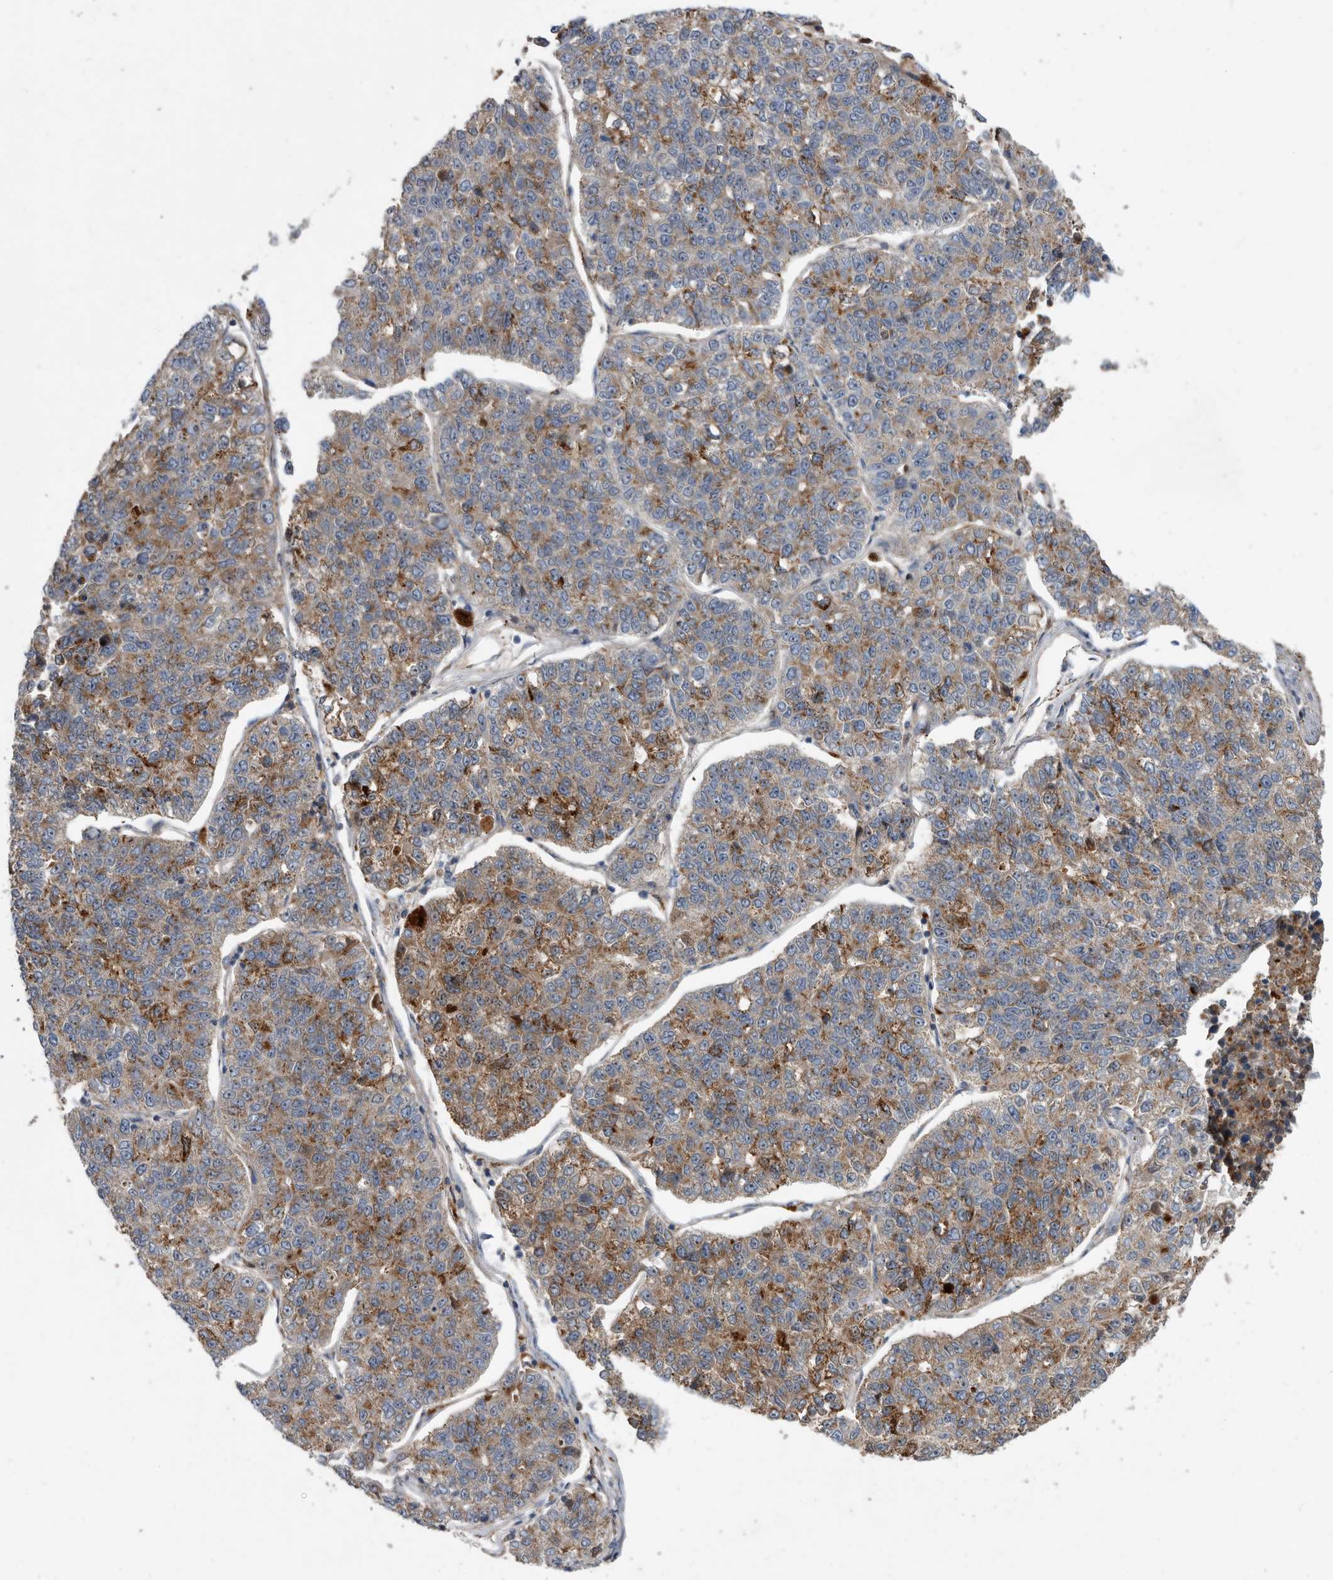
{"staining": {"intensity": "moderate", "quantity": "25%-75%", "location": "cytoplasmic/membranous"}, "tissue": "lung cancer", "cell_type": "Tumor cells", "image_type": "cancer", "snomed": [{"axis": "morphology", "description": "Adenocarcinoma, NOS"}, {"axis": "topography", "description": "Lung"}], "caption": "About 25%-75% of tumor cells in human lung cancer (adenocarcinoma) exhibit moderate cytoplasmic/membranous protein positivity as visualized by brown immunohistochemical staining.", "gene": "PI15", "patient": {"sex": "male", "age": 49}}